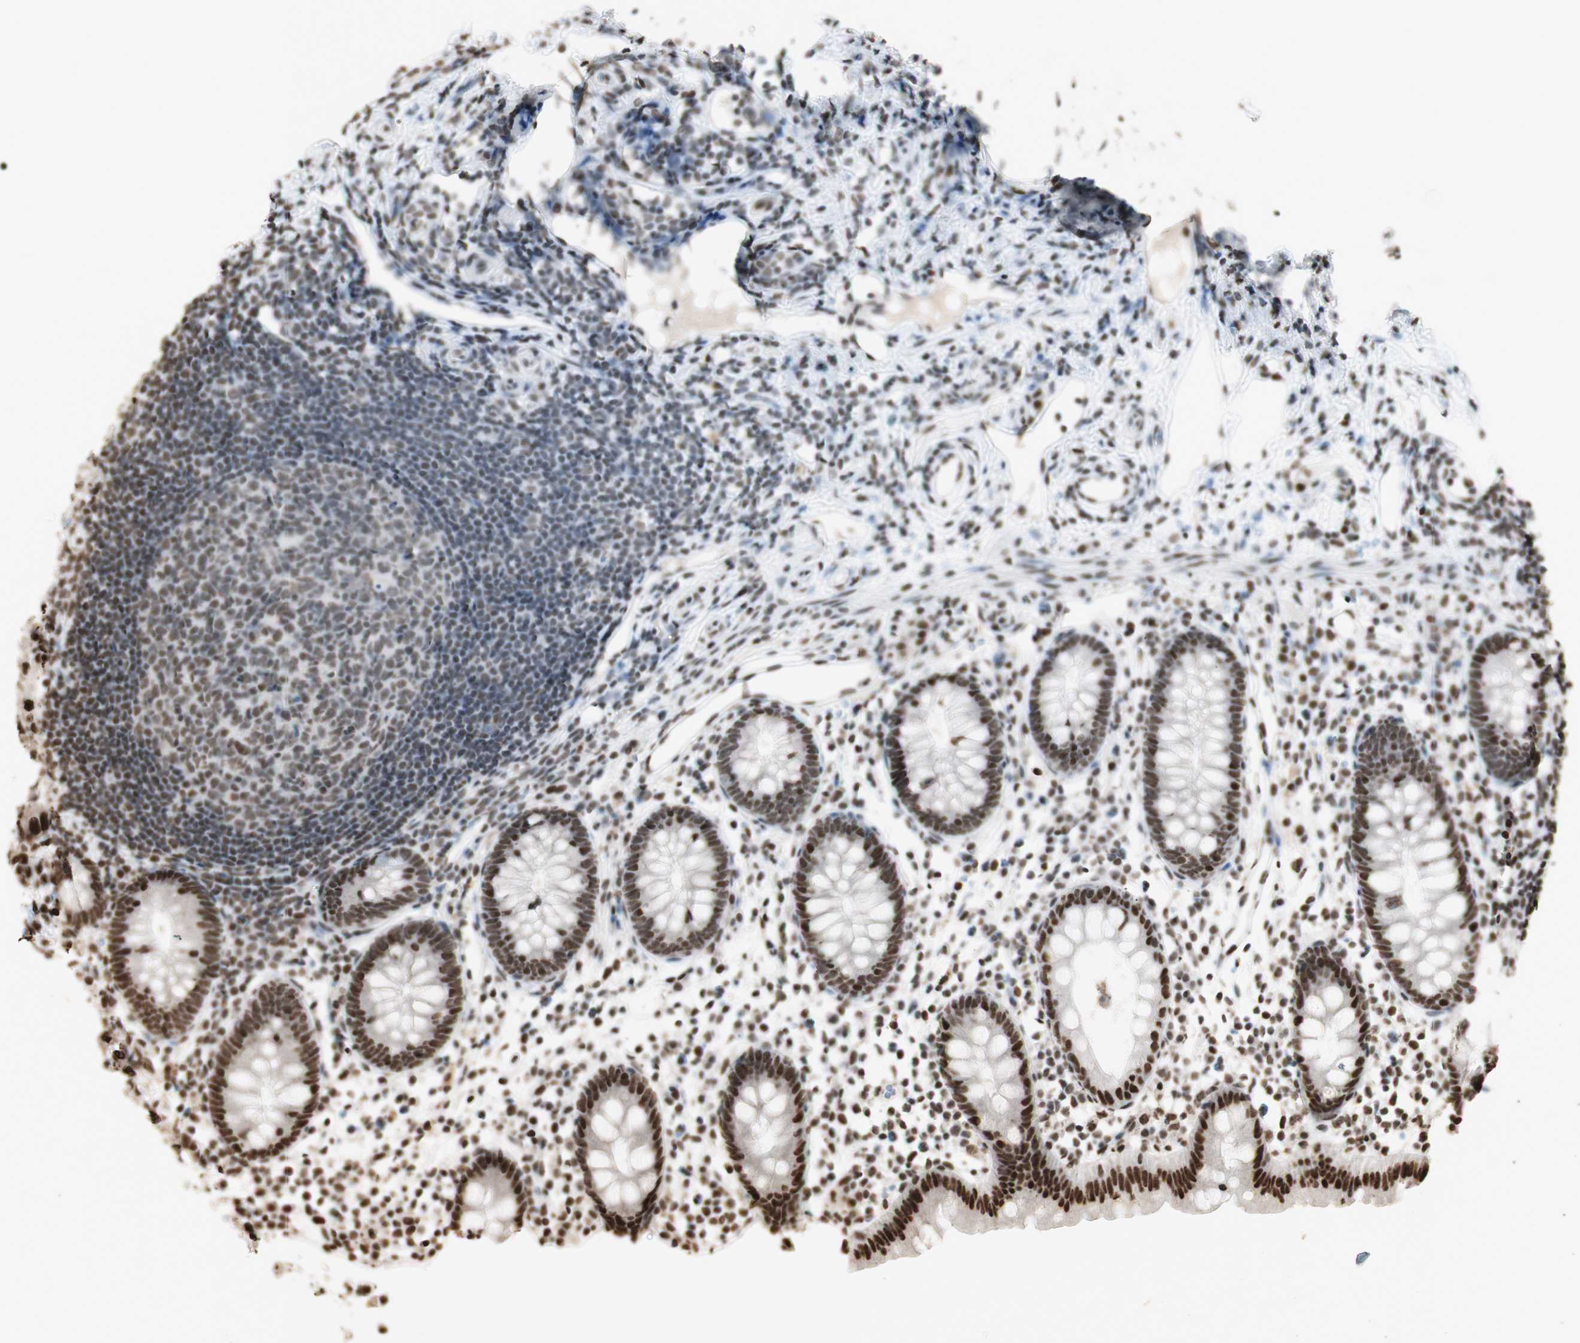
{"staining": {"intensity": "strong", "quantity": ">75%", "location": "nuclear"}, "tissue": "appendix", "cell_type": "Glandular cells", "image_type": "normal", "snomed": [{"axis": "morphology", "description": "Normal tissue, NOS"}, {"axis": "topography", "description": "Appendix"}], "caption": "Strong nuclear expression is identified in about >75% of glandular cells in benign appendix.", "gene": "HNRNPA2B1", "patient": {"sex": "female", "age": 20}}